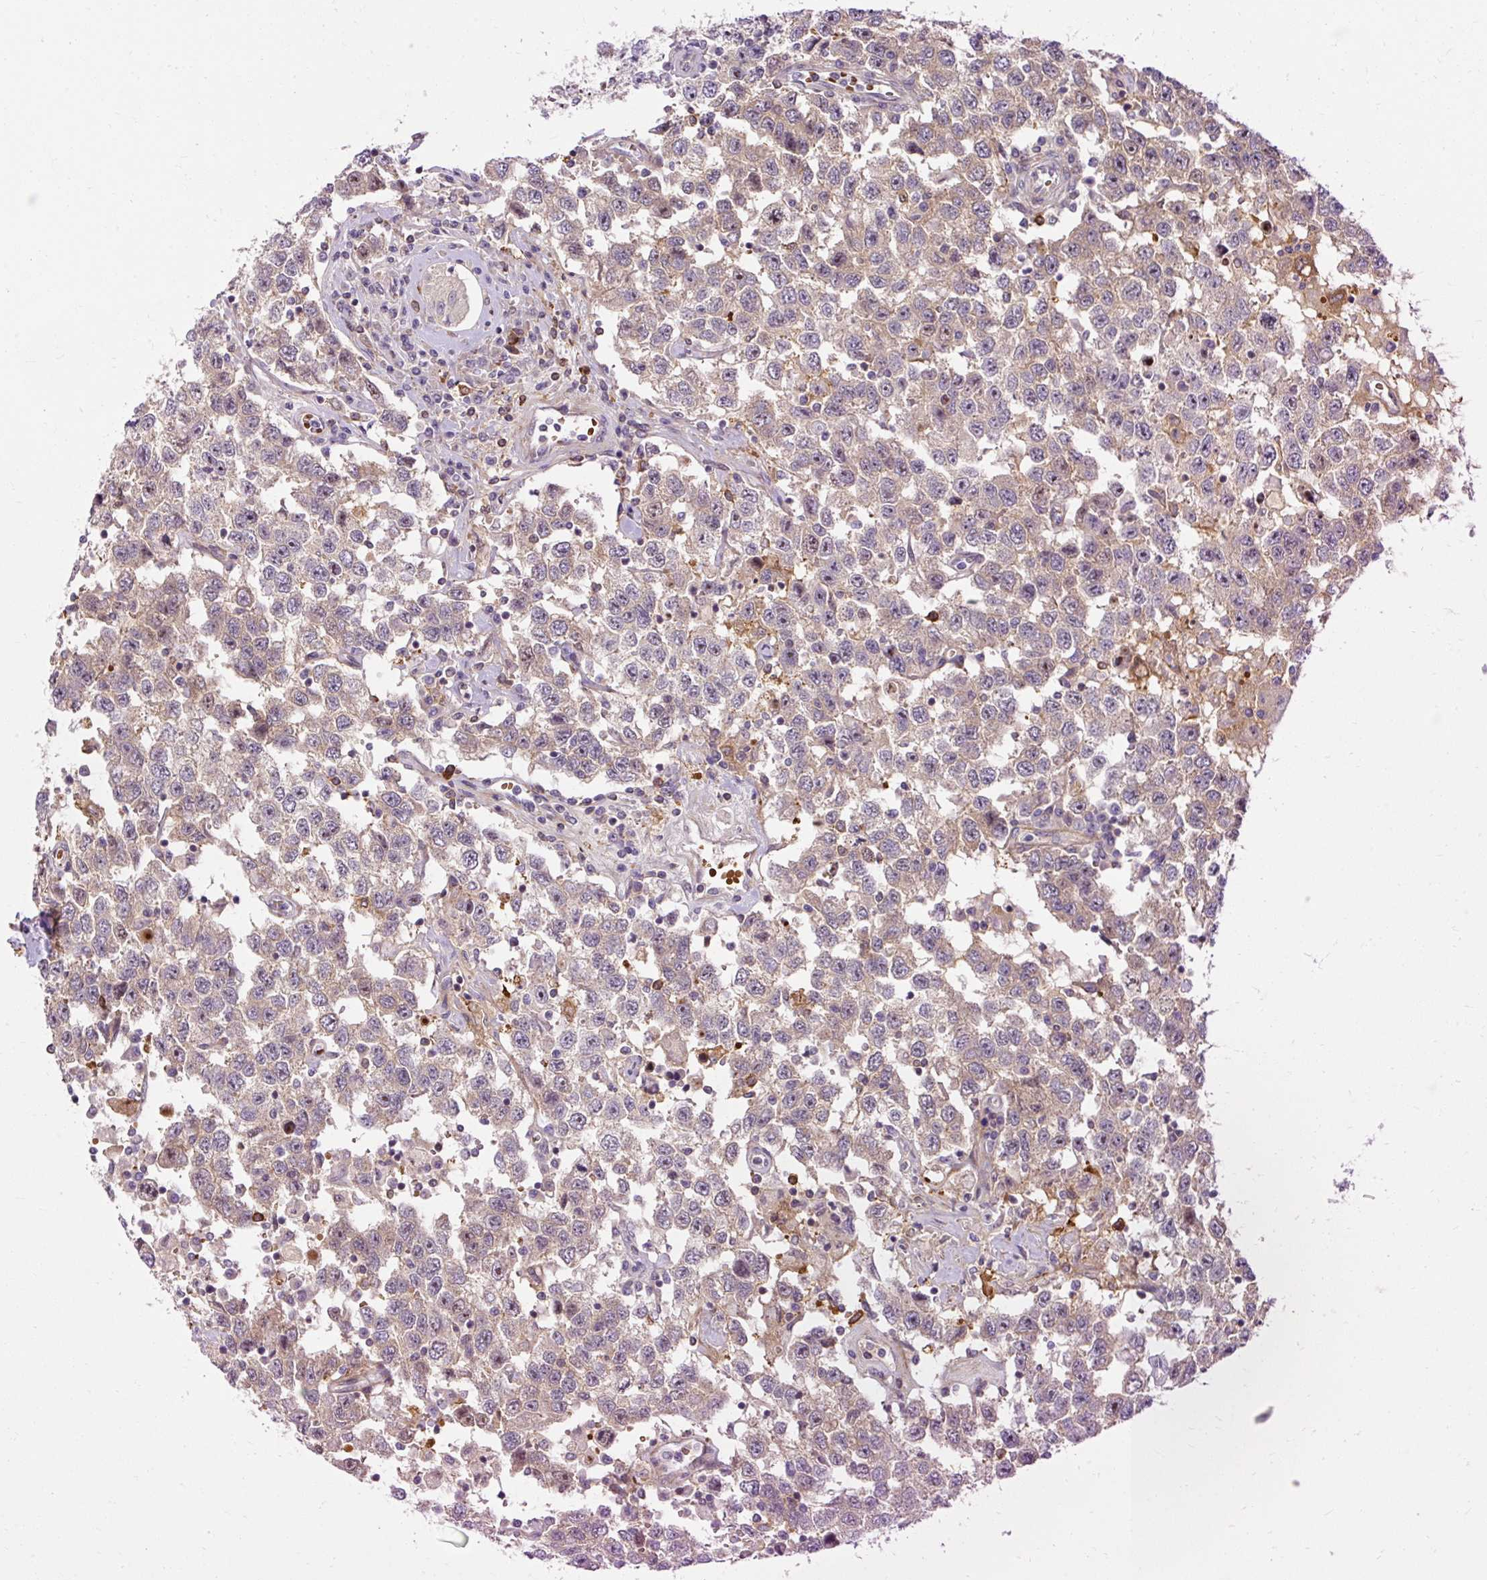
{"staining": {"intensity": "weak", "quantity": "25%-75%", "location": "cytoplasmic/membranous"}, "tissue": "testis cancer", "cell_type": "Tumor cells", "image_type": "cancer", "snomed": [{"axis": "morphology", "description": "Seminoma, NOS"}, {"axis": "topography", "description": "Testis"}], "caption": "A histopathology image showing weak cytoplasmic/membranous expression in about 25%-75% of tumor cells in testis cancer (seminoma), as visualized by brown immunohistochemical staining.", "gene": "CEBPZ", "patient": {"sex": "male", "age": 41}}